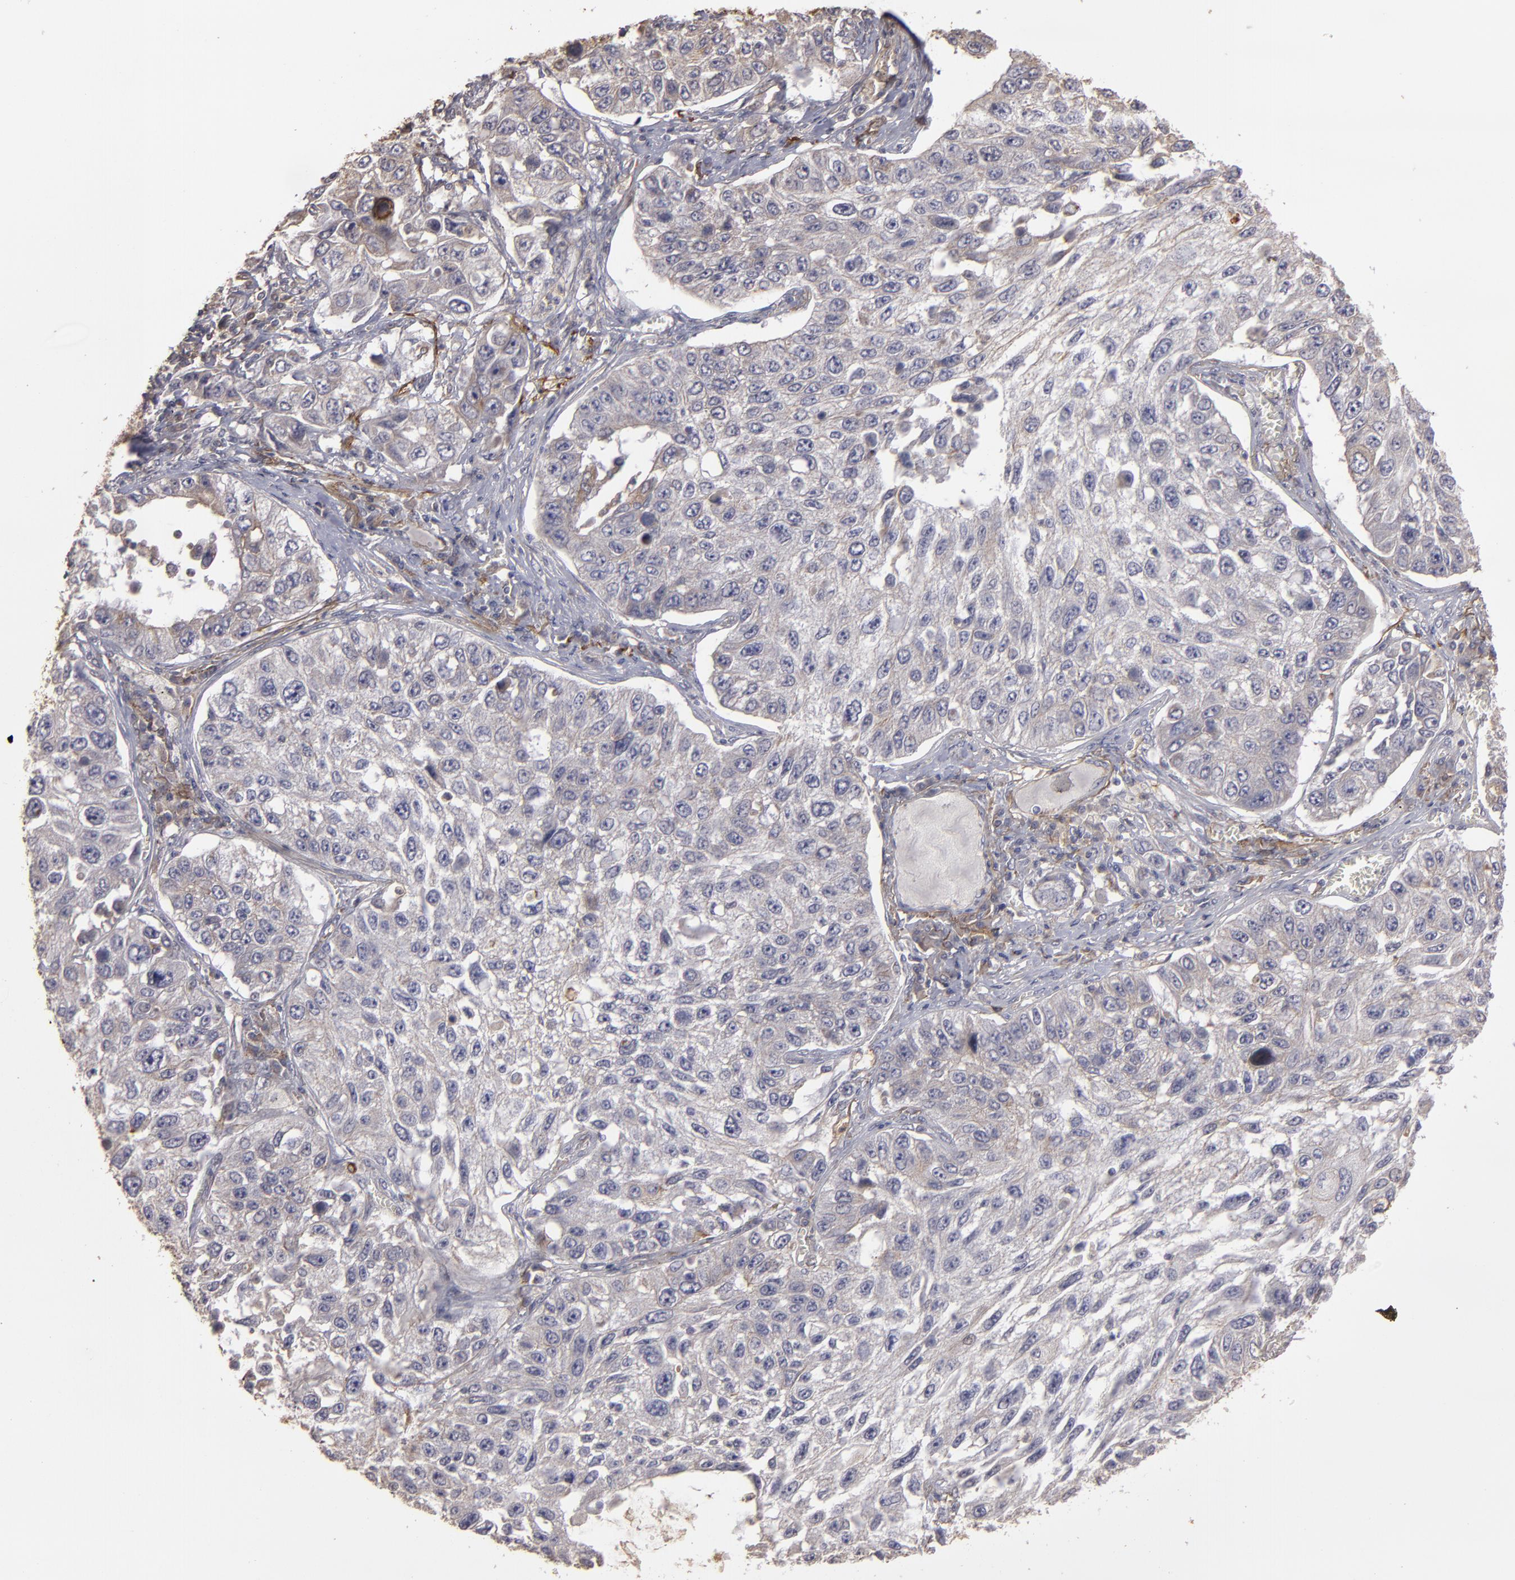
{"staining": {"intensity": "moderate", "quantity": "<25%", "location": "cytoplasmic/membranous"}, "tissue": "lung cancer", "cell_type": "Tumor cells", "image_type": "cancer", "snomed": [{"axis": "morphology", "description": "Squamous cell carcinoma, NOS"}, {"axis": "topography", "description": "Lung"}], "caption": "Brown immunohistochemical staining in lung cancer shows moderate cytoplasmic/membranous positivity in about <25% of tumor cells.", "gene": "CD55", "patient": {"sex": "male", "age": 71}}